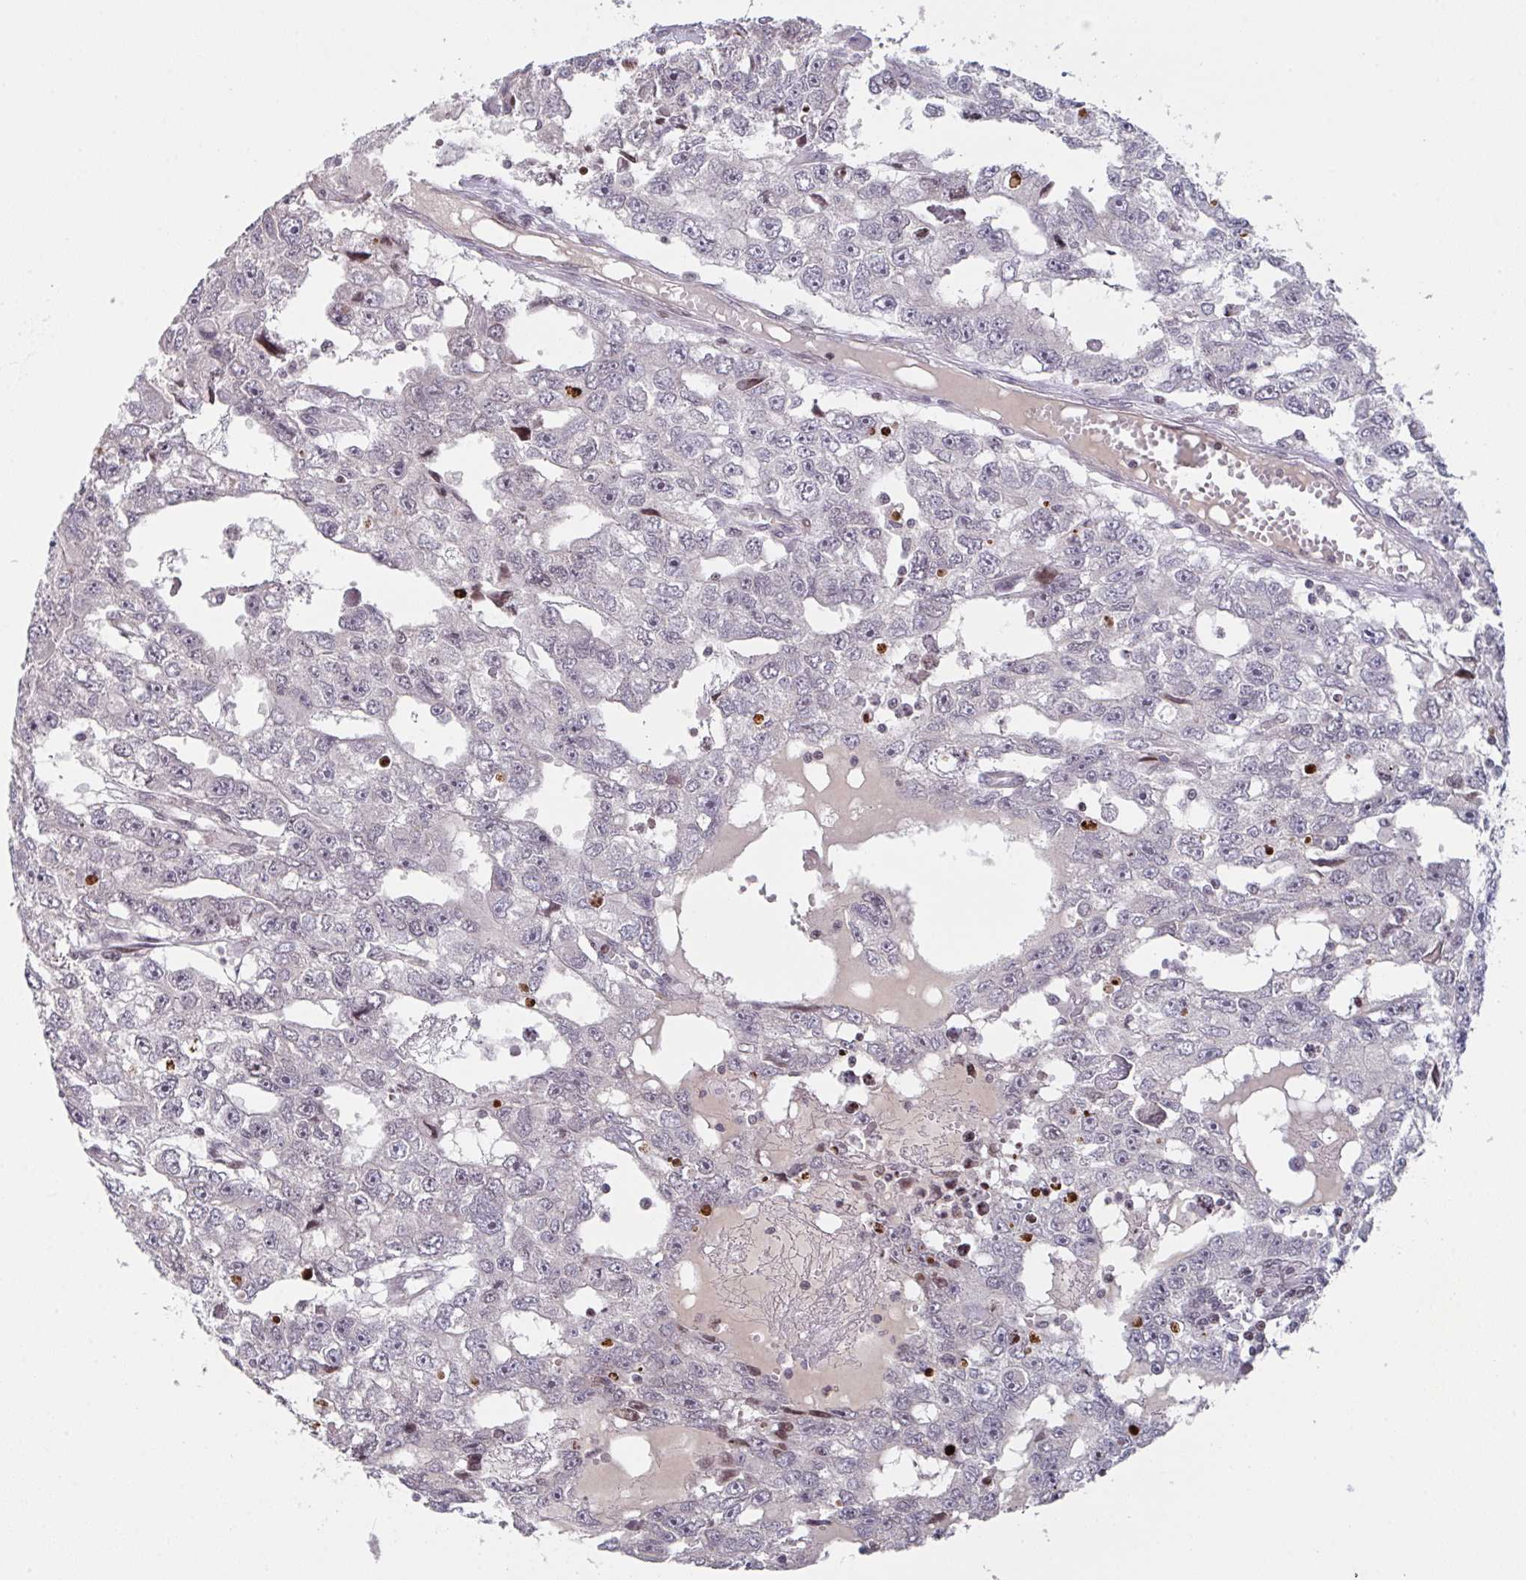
{"staining": {"intensity": "negative", "quantity": "none", "location": "none"}, "tissue": "testis cancer", "cell_type": "Tumor cells", "image_type": "cancer", "snomed": [{"axis": "morphology", "description": "Carcinoma, Embryonal, NOS"}, {"axis": "topography", "description": "Testis"}], "caption": "A histopathology image of human testis cancer (embryonal carcinoma) is negative for staining in tumor cells. Nuclei are stained in blue.", "gene": "PCDHB8", "patient": {"sex": "male", "age": 20}}